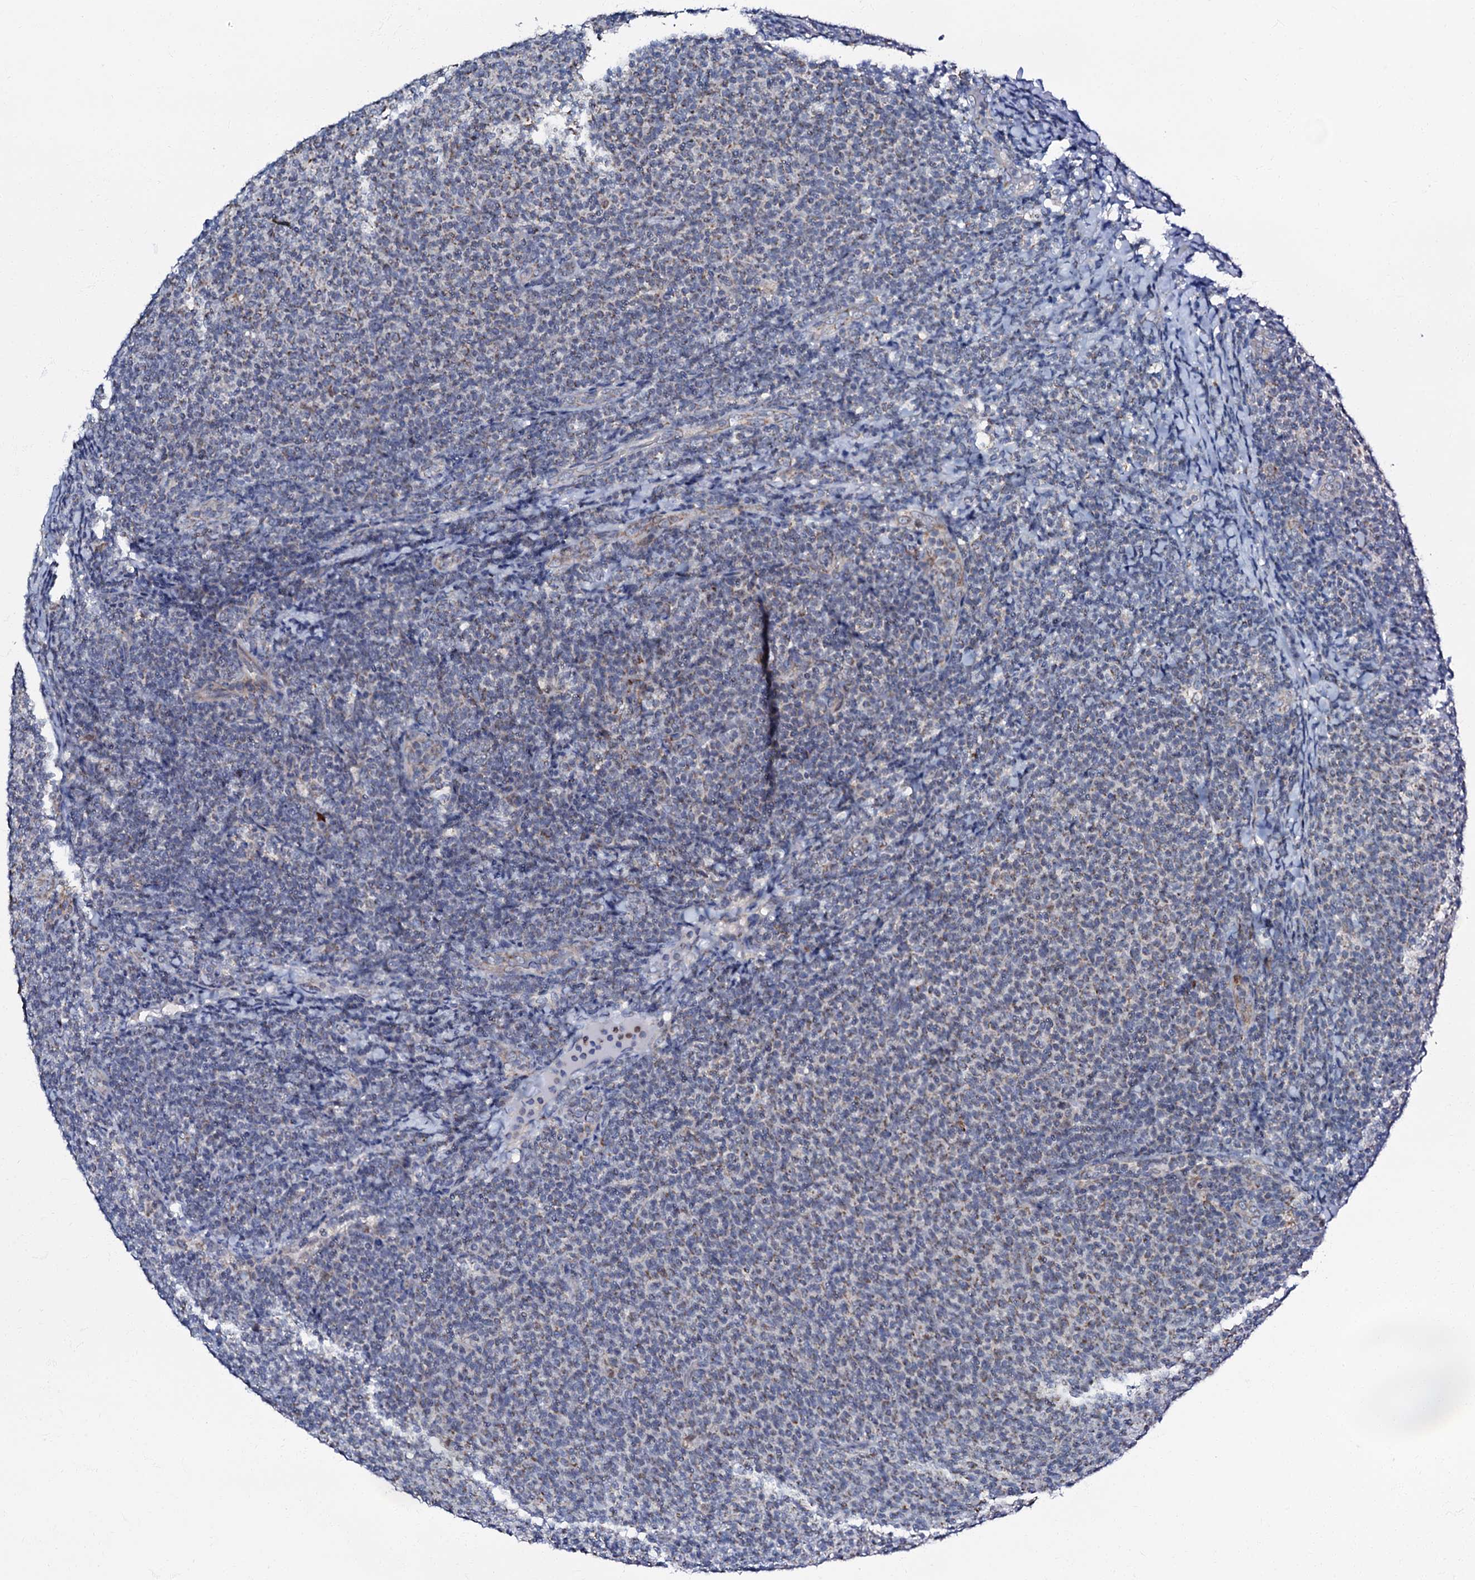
{"staining": {"intensity": "weak", "quantity": "<25%", "location": "cytoplasmic/membranous"}, "tissue": "lymphoma", "cell_type": "Tumor cells", "image_type": "cancer", "snomed": [{"axis": "morphology", "description": "Malignant lymphoma, non-Hodgkin's type, Low grade"}, {"axis": "topography", "description": "Lymph node"}], "caption": "Tumor cells show no significant protein staining in malignant lymphoma, non-Hodgkin's type (low-grade).", "gene": "MRPL51", "patient": {"sex": "male", "age": 66}}